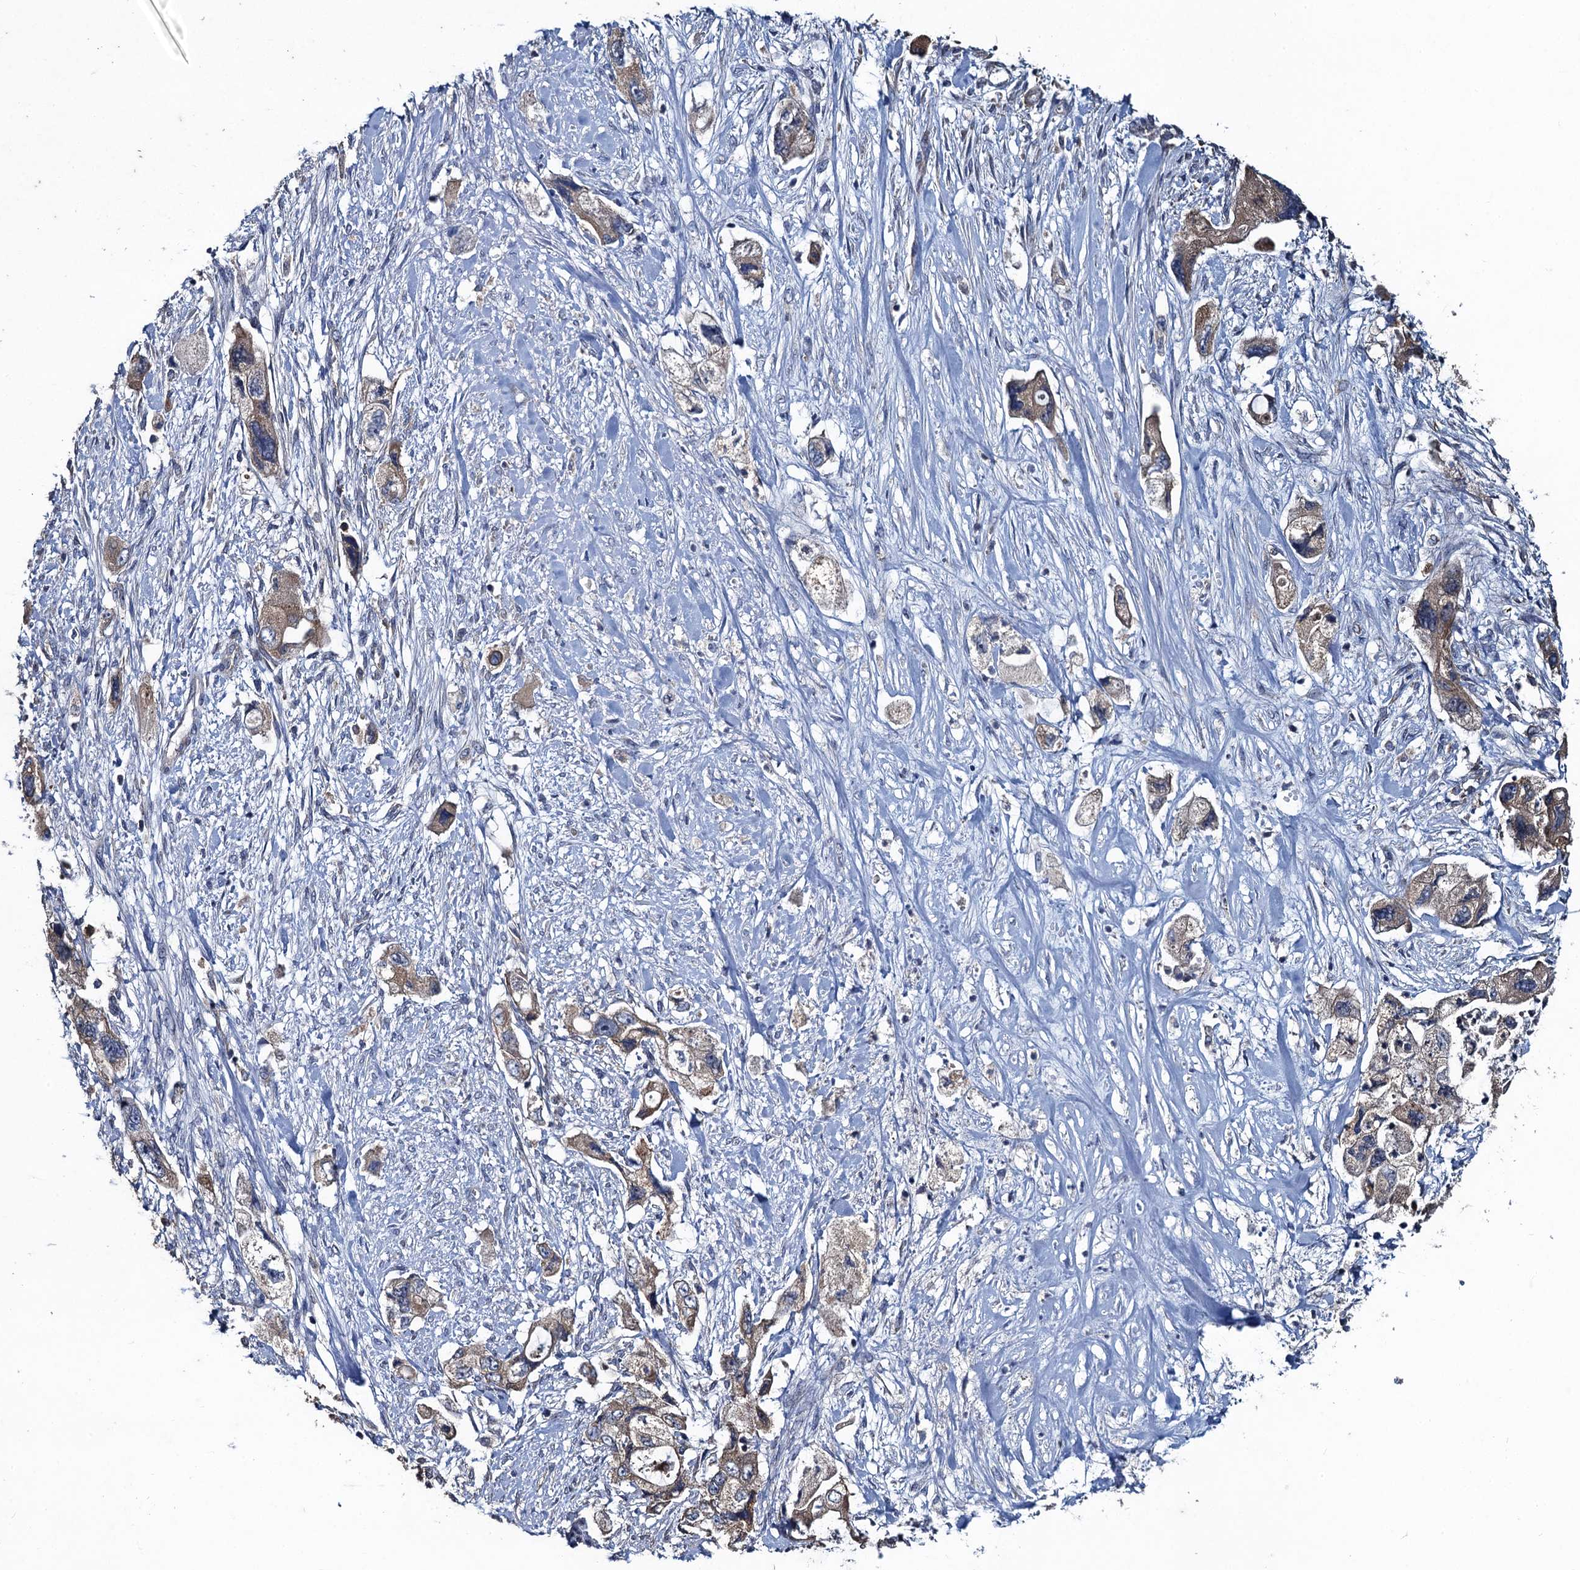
{"staining": {"intensity": "moderate", "quantity": ">75%", "location": "cytoplasmic/membranous"}, "tissue": "pancreatic cancer", "cell_type": "Tumor cells", "image_type": "cancer", "snomed": [{"axis": "morphology", "description": "Adenocarcinoma, NOS"}, {"axis": "topography", "description": "Pancreas"}], "caption": "Immunohistochemistry micrograph of human adenocarcinoma (pancreatic) stained for a protein (brown), which demonstrates medium levels of moderate cytoplasmic/membranous staining in about >75% of tumor cells.", "gene": "SNAP29", "patient": {"sex": "female", "age": 73}}